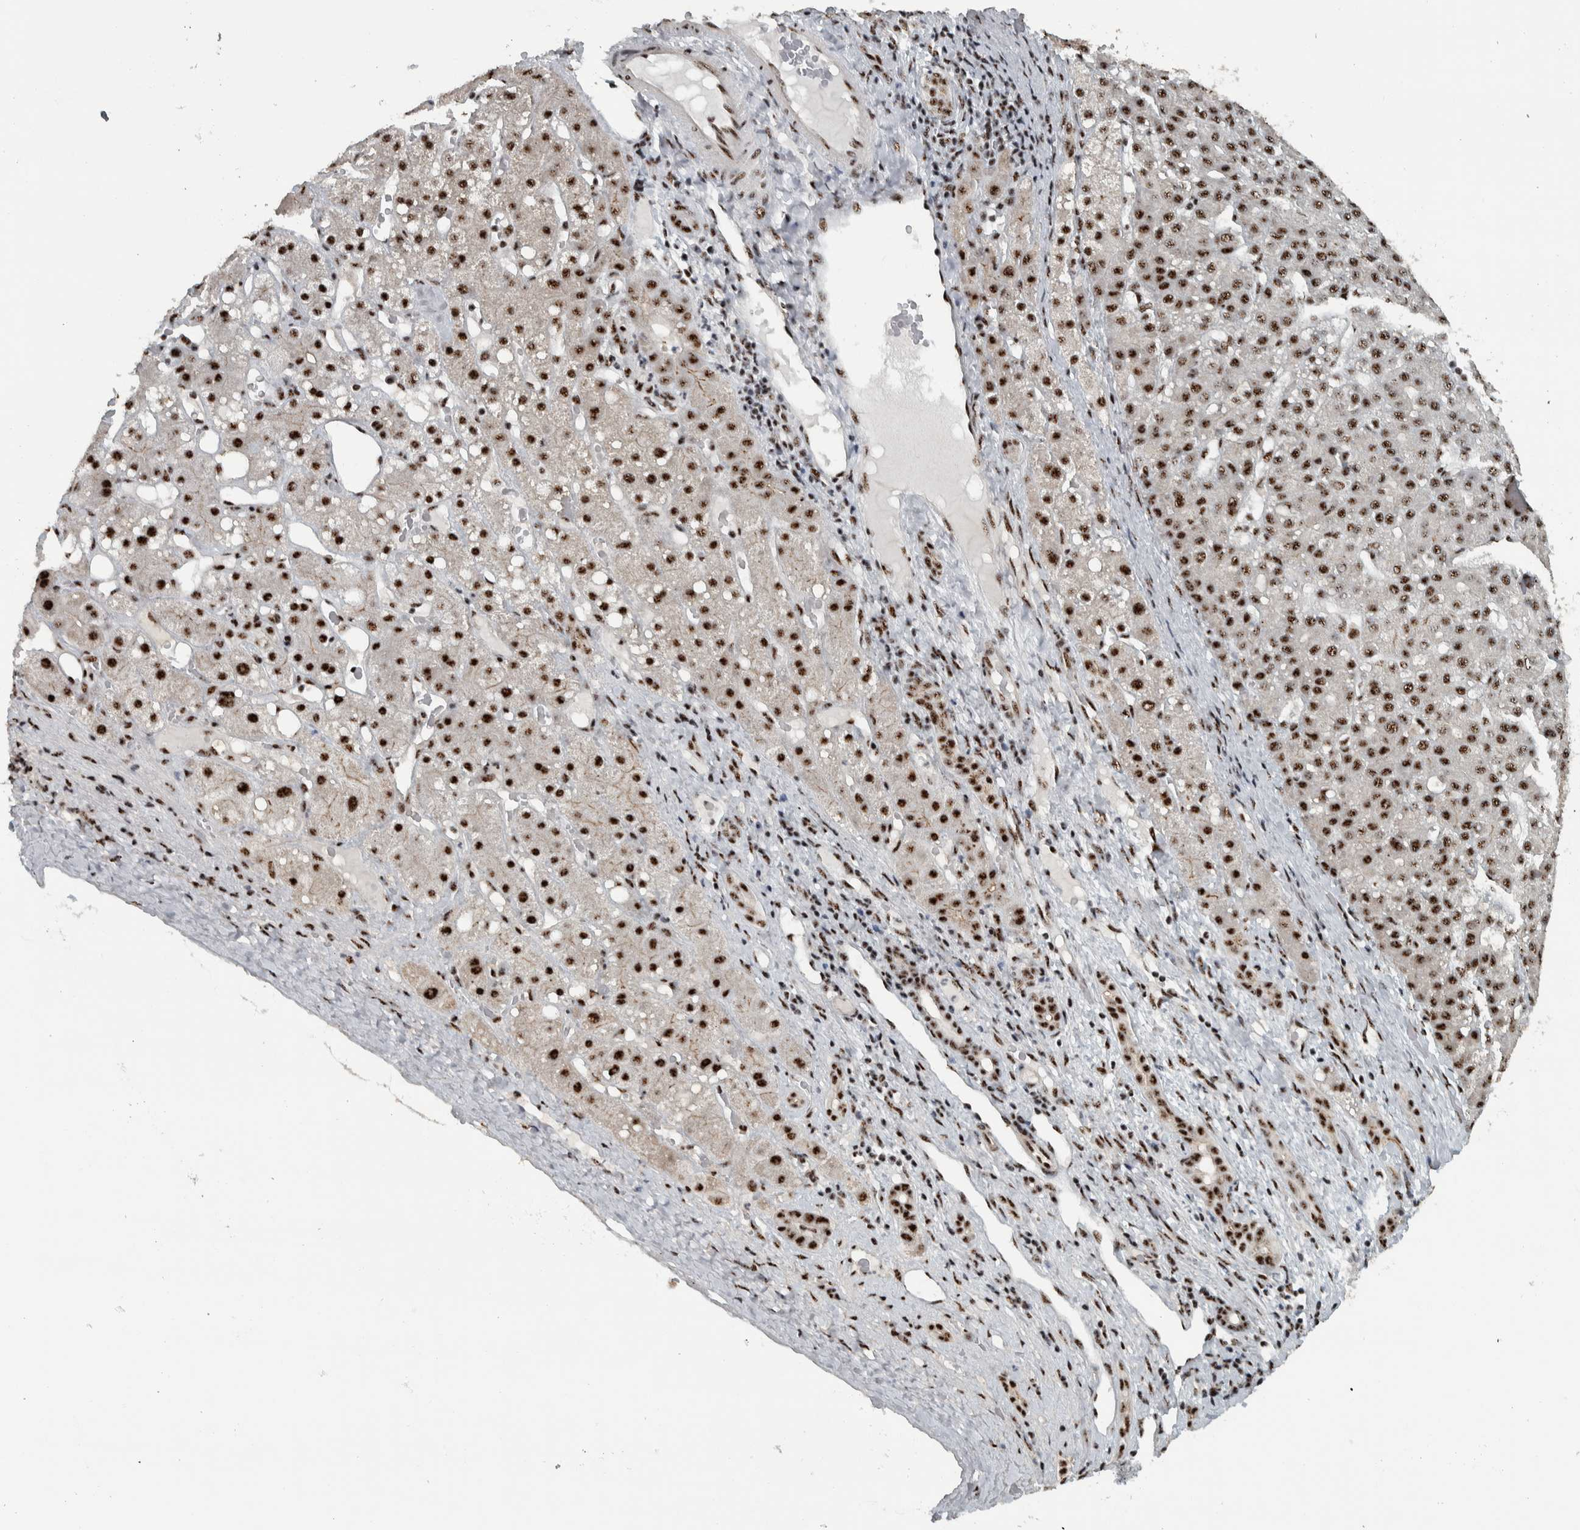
{"staining": {"intensity": "strong", "quantity": ">75%", "location": "nuclear"}, "tissue": "liver cancer", "cell_type": "Tumor cells", "image_type": "cancer", "snomed": [{"axis": "morphology", "description": "Carcinoma, Hepatocellular, NOS"}, {"axis": "topography", "description": "Liver"}], "caption": "A micrograph of human liver cancer (hepatocellular carcinoma) stained for a protein demonstrates strong nuclear brown staining in tumor cells. (Stains: DAB in brown, nuclei in blue, Microscopy: brightfield microscopy at high magnification).", "gene": "SON", "patient": {"sex": "male", "age": 67}}